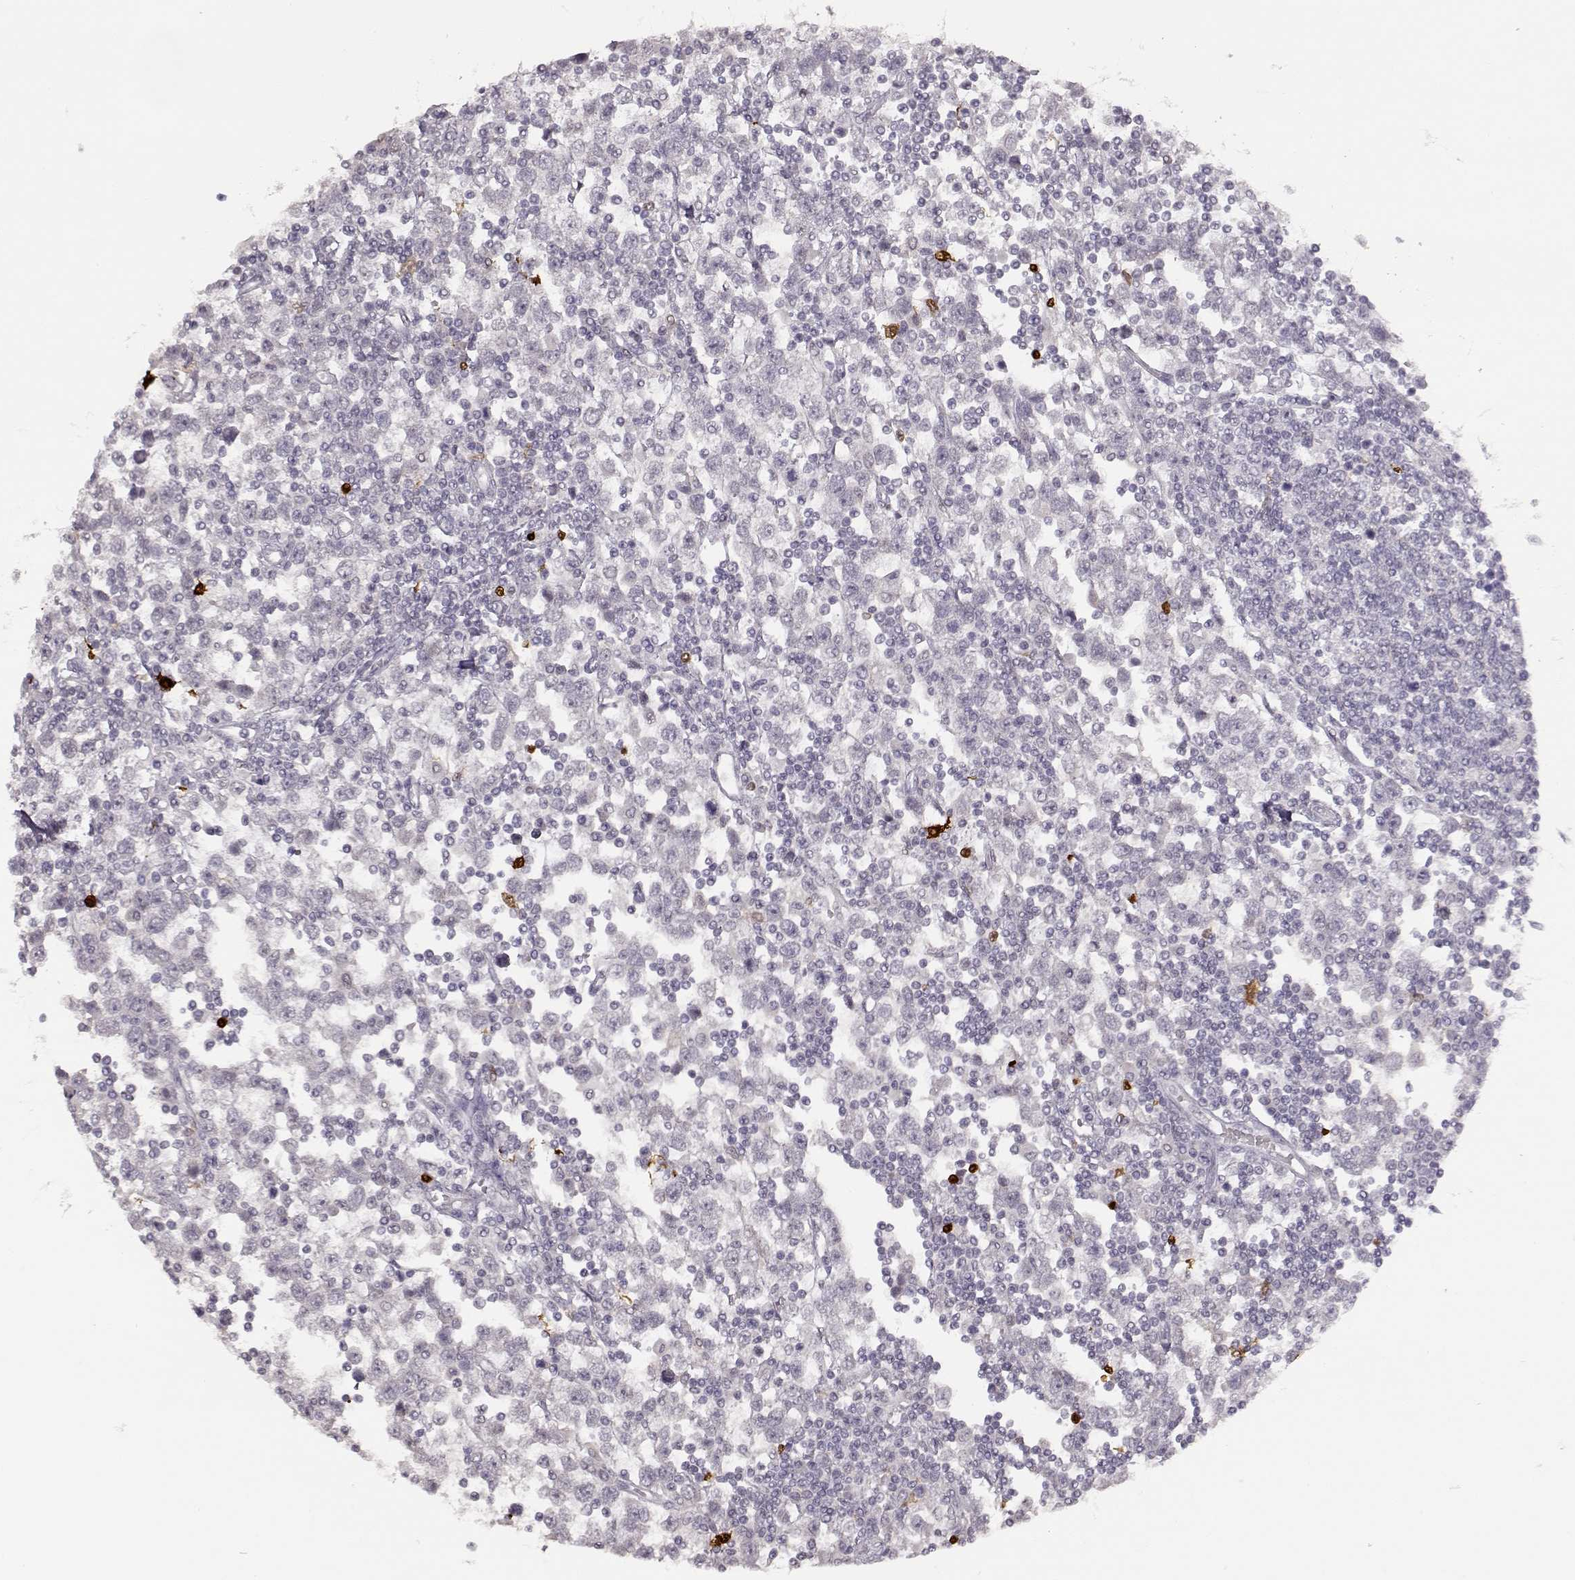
{"staining": {"intensity": "negative", "quantity": "none", "location": "none"}, "tissue": "testis cancer", "cell_type": "Tumor cells", "image_type": "cancer", "snomed": [{"axis": "morphology", "description": "Seminoma, NOS"}, {"axis": "topography", "description": "Testis"}], "caption": "A histopathology image of human testis seminoma is negative for staining in tumor cells. The staining was performed using DAB (3,3'-diaminobenzidine) to visualize the protein expression in brown, while the nuclei were stained in blue with hematoxylin (Magnification: 20x).", "gene": "S100B", "patient": {"sex": "male", "age": 34}}